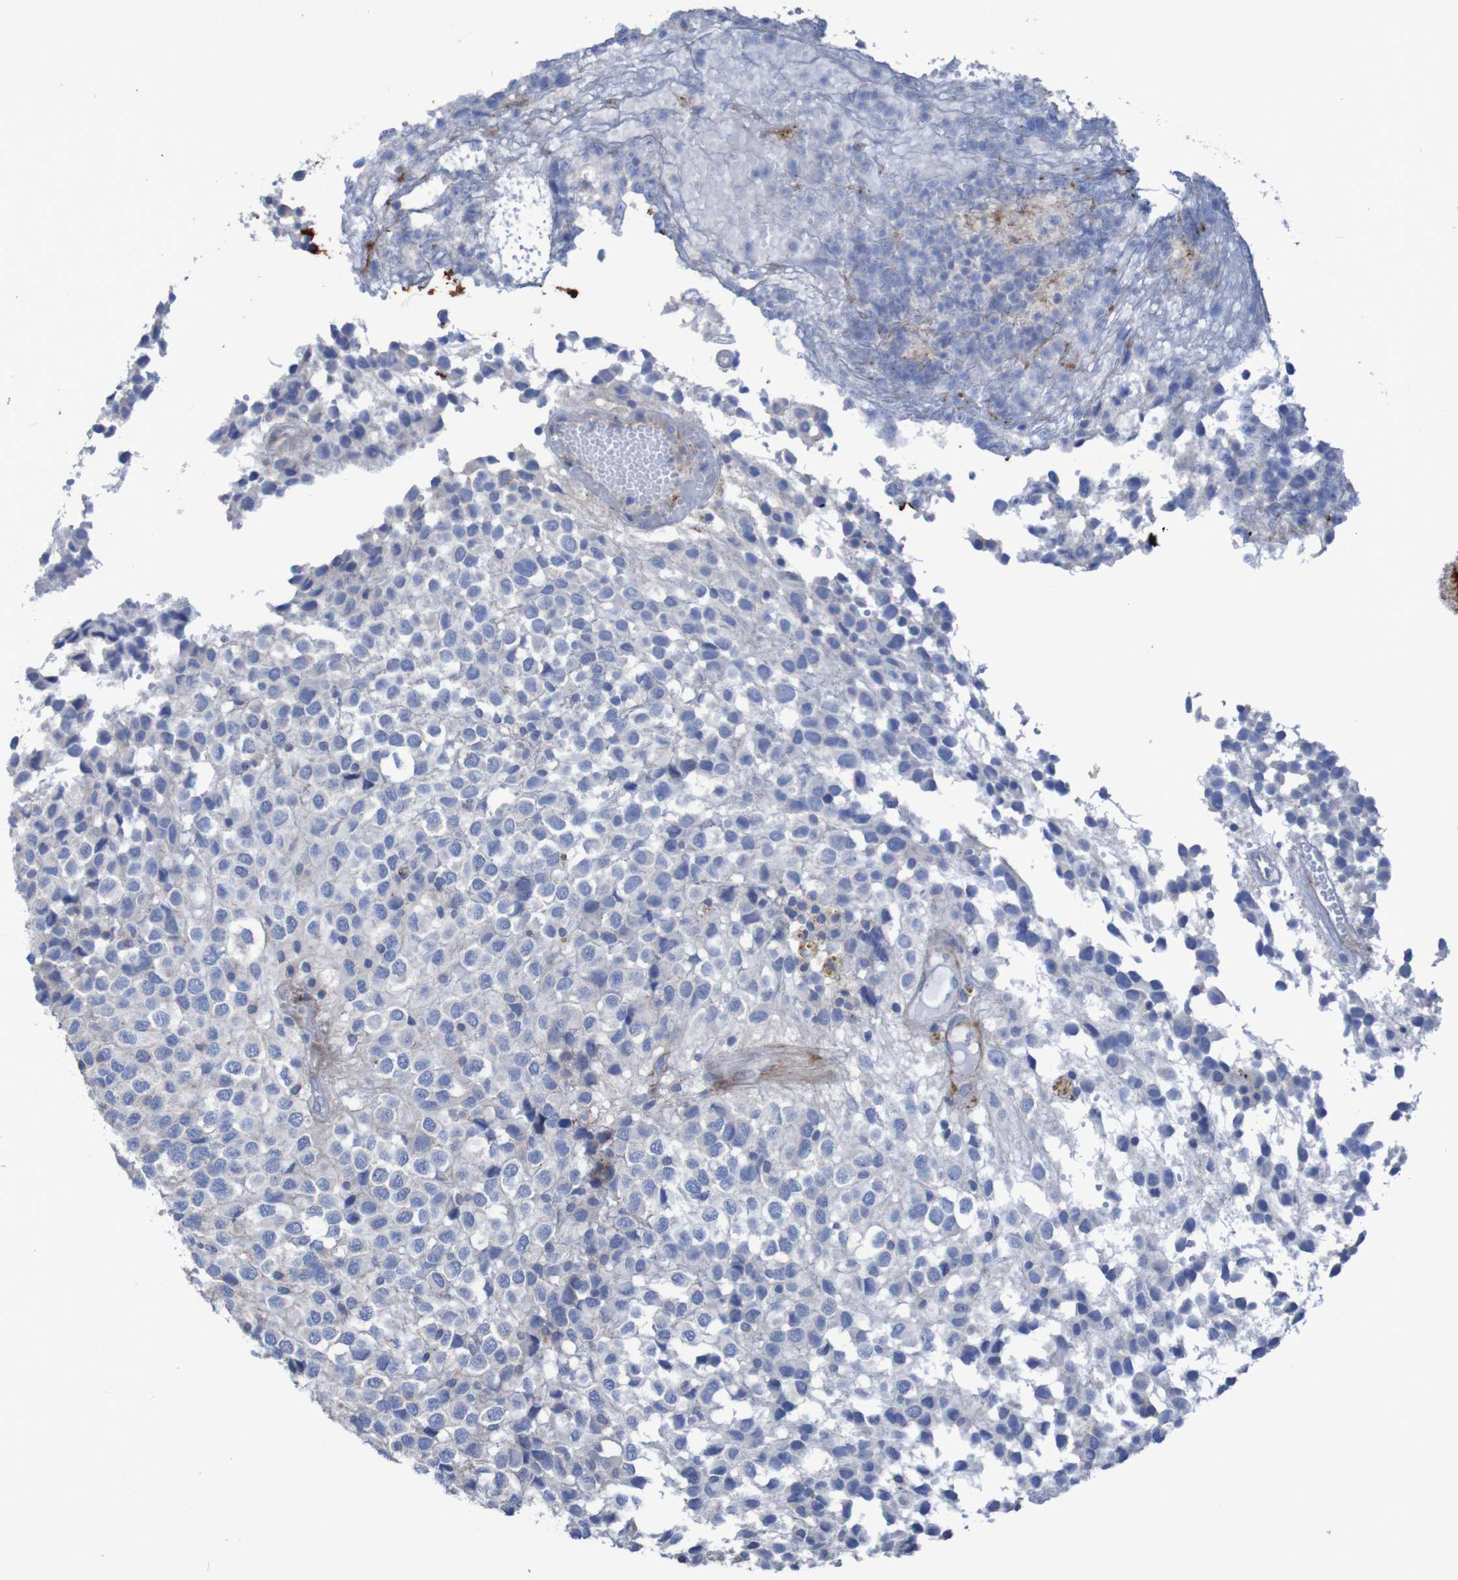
{"staining": {"intensity": "negative", "quantity": "none", "location": "none"}, "tissue": "glioma", "cell_type": "Tumor cells", "image_type": "cancer", "snomed": [{"axis": "morphology", "description": "Glioma, malignant, High grade"}, {"axis": "topography", "description": "Brain"}], "caption": "Protein analysis of glioma displays no significant staining in tumor cells.", "gene": "RNF182", "patient": {"sex": "male", "age": 32}}